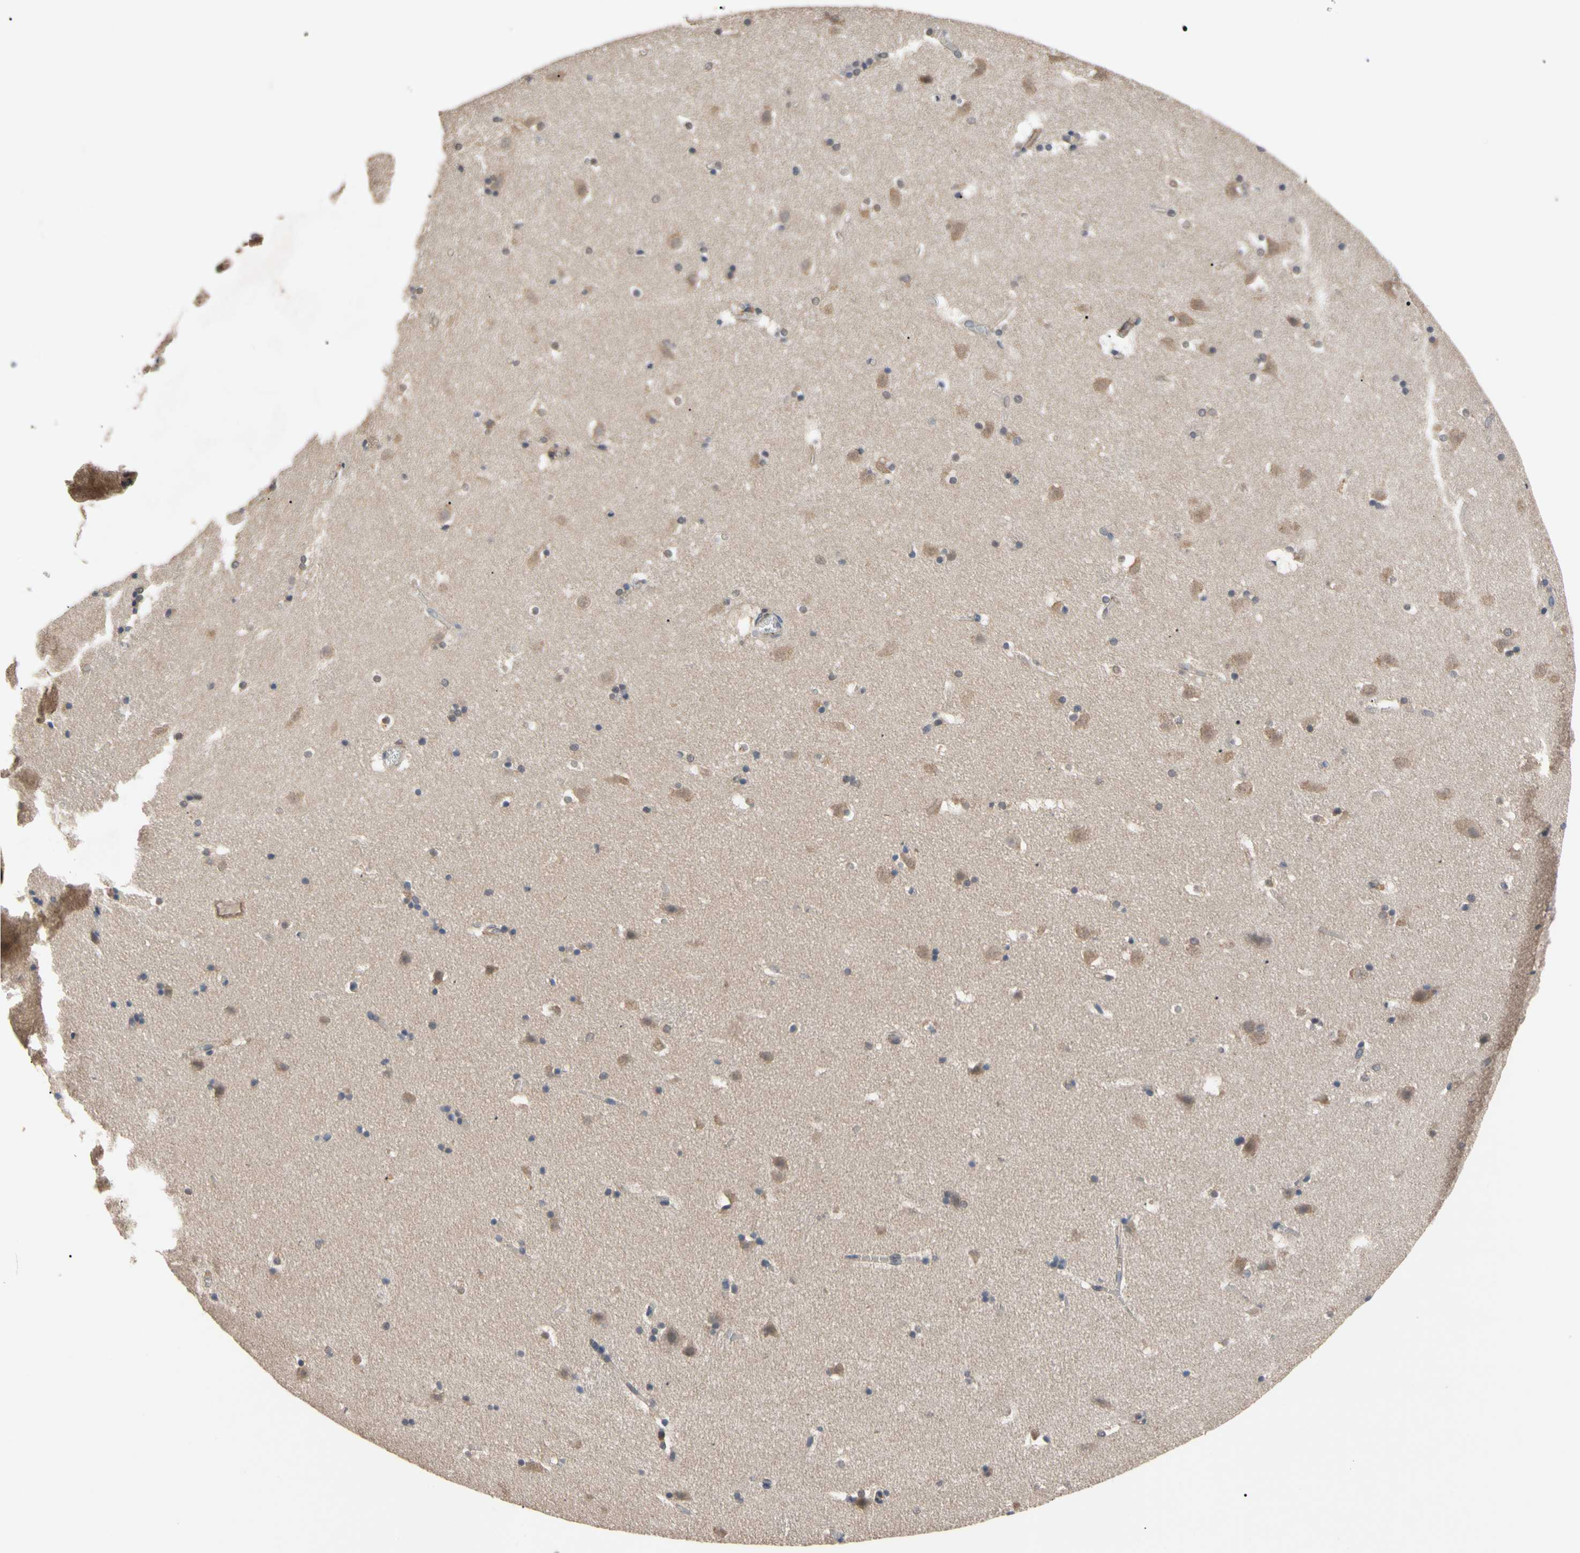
{"staining": {"intensity": "moderate", "quantity": ">75%", "location": "cytoplasmic/membranous,nuclear"}, "tissue": "caudate", "cell_type": "Glial cells", "image_type": "normal", "snomed": [{"axis": "morphology", "description": "Normal tissue, NOS"}, {"axis": "topography", "description": "Lateral ventricle wall"}], "caption": "Immunohistochemistry (IHC) photomicrograph of unremarkable caudate: human caudate stained using immunohistochemistry displays medium levels of moderate protein expression localized specifically in the cytoplasmic/membranous,nuclear of glial cells, appearing as a cytoplasmic/membranous,nuclear brown color.", "gene": "DPP8", "patient": {"sex": "male", "age": 45}}